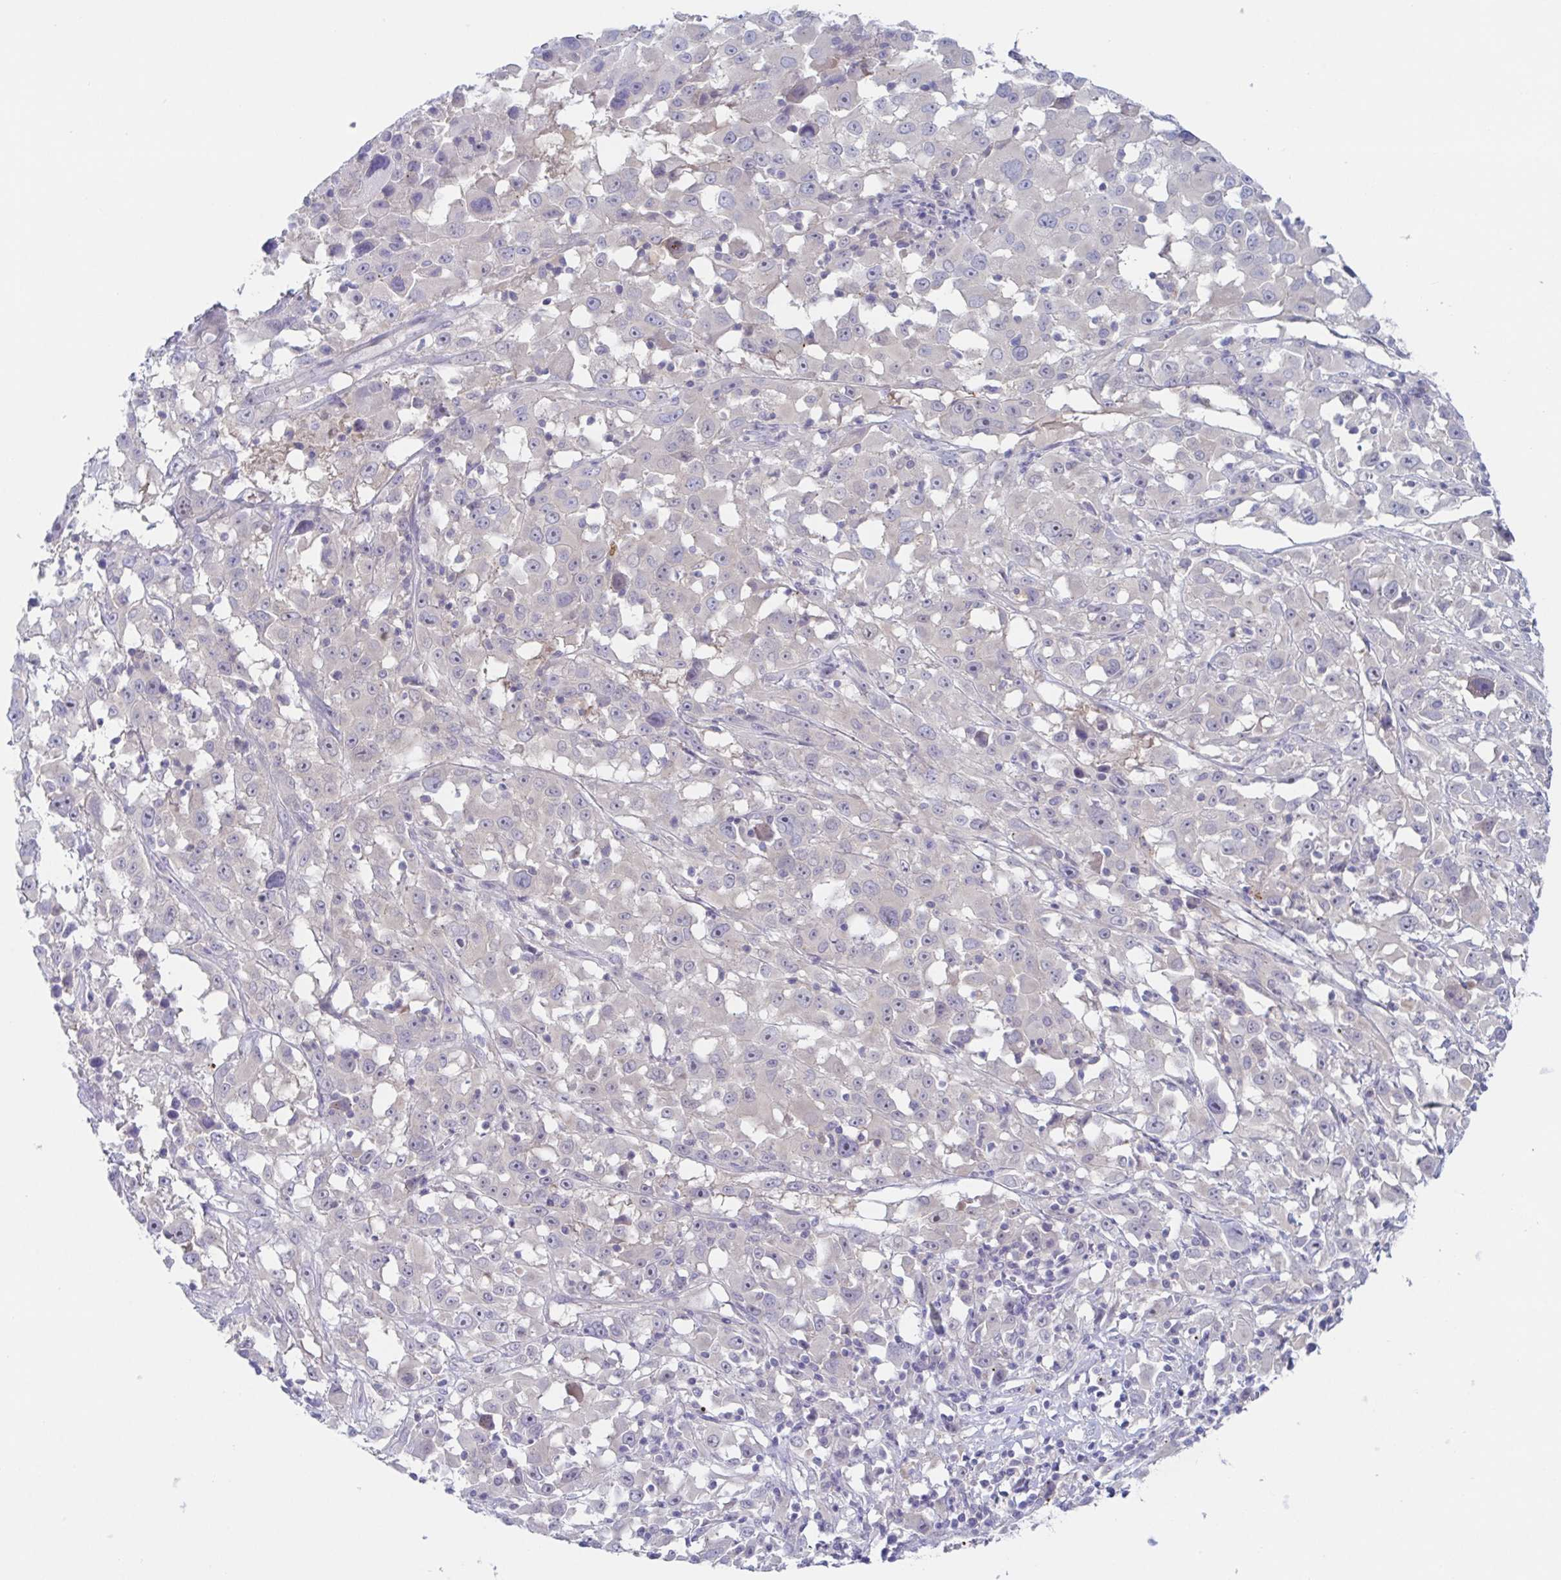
{"staining": {"intensity": "negative", "quantity": "none", "location": "none"}, "tissue": "melanoma", "cell_type": "Tumor cells", "image_type": "cancer", "snomed": [{"axis": "morphology", "description": "Malignant melanoma, Metastatic site"}, {"axis": "topography", "description": "Soft tissue"}], "caption": "Human malignant melanoma (metastatic site) stained for a protein using immunohistochemistry (IHC) displays no expression in tumor cells.", "gene": "HTR2A", "patient": {"sex": "male", "age": 50}}